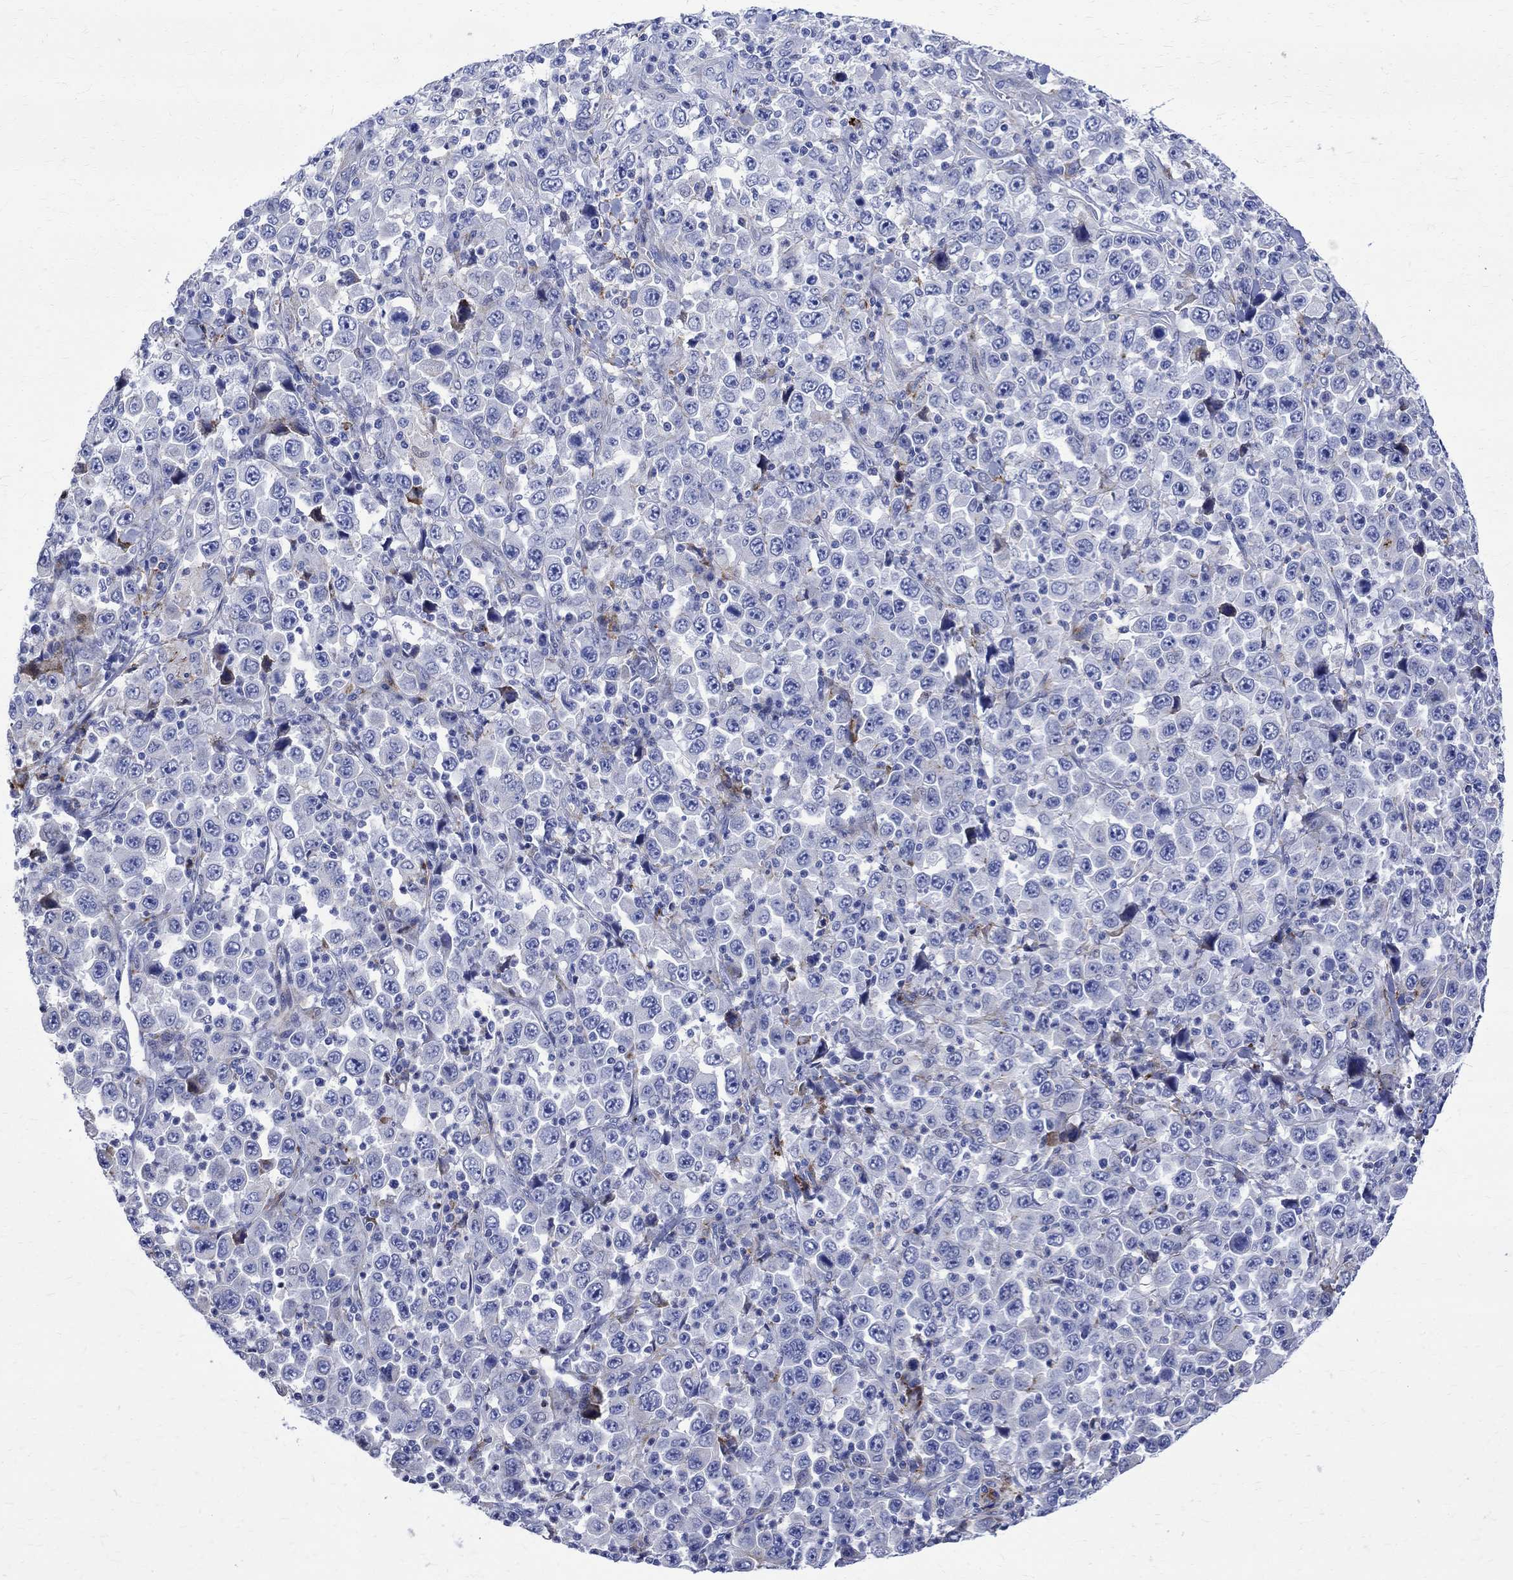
{"staining": {"intensity": "negative", "quantity": "none", "location": "none"}, "tissue": "stomach cancer", "cell_type": "Tumor cells", "image_type": "cancer", "snomed": [{"axis": "morphology", "description": "Normal tissue, NOS"}, {"axis": "morphology", "description": "Adenocarcinoma, NOS"}, {"axis": "topography", "description": "Stomach, upper"}, {"axis": "topography", "description": "Stomach"}], "caption": "Stomach cancer (adenocarcinoma) was stained to show a protein in brown. There is no significant staining in tumor cells. (Brightfield microscopy of DAB immunohistochemistry at high magnification).", "gene": "PARVB", "patient": {"sex": "male", "age": 59}}